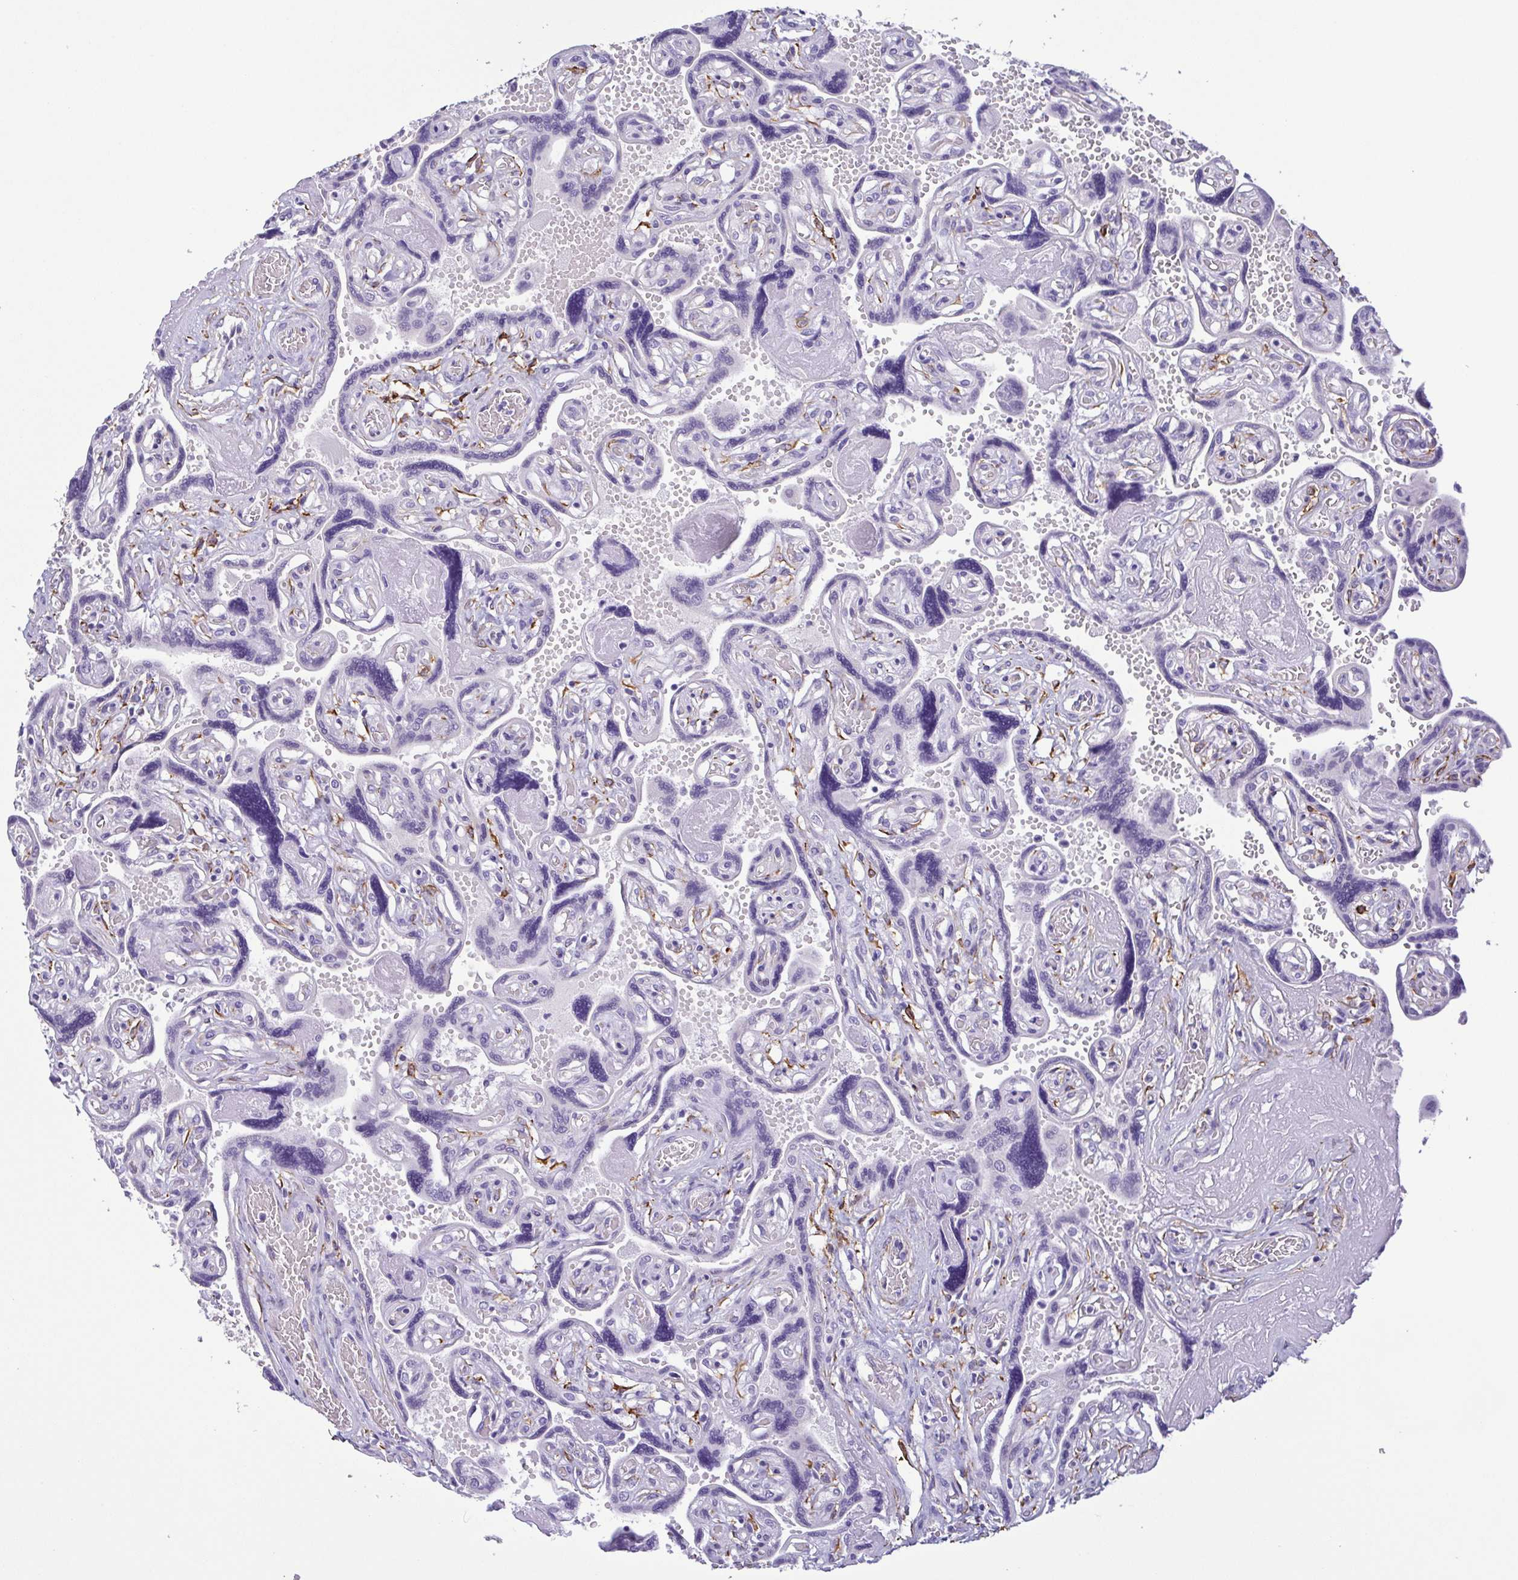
{"staining": {"intensity": "weak", "quantity": "<25%", "location": "nuclear"}, "tissue": "placenta", "cell_type": "Decidual cells", "image_type": "normal", "snomed": [{"axis": "morphology", "description": "Normal tissue, NOS"}, {"axis": "topography", "description": "Placenta"}], "caption": "Immunohistochemistry (IHC) micrograph of normal placenta: placenta stained with DAB (3,3'-diaminobenzidine) exhibits no significant protein expression in decidual cells. (Stains: DAB (3,3'-diaminobenzidine) IHC with hematoxylin counter stain, Microscopy: brightfield microscopy at high magnification).", "gene": "MYL7", "patient": {"sex": "female", "age": 32}}